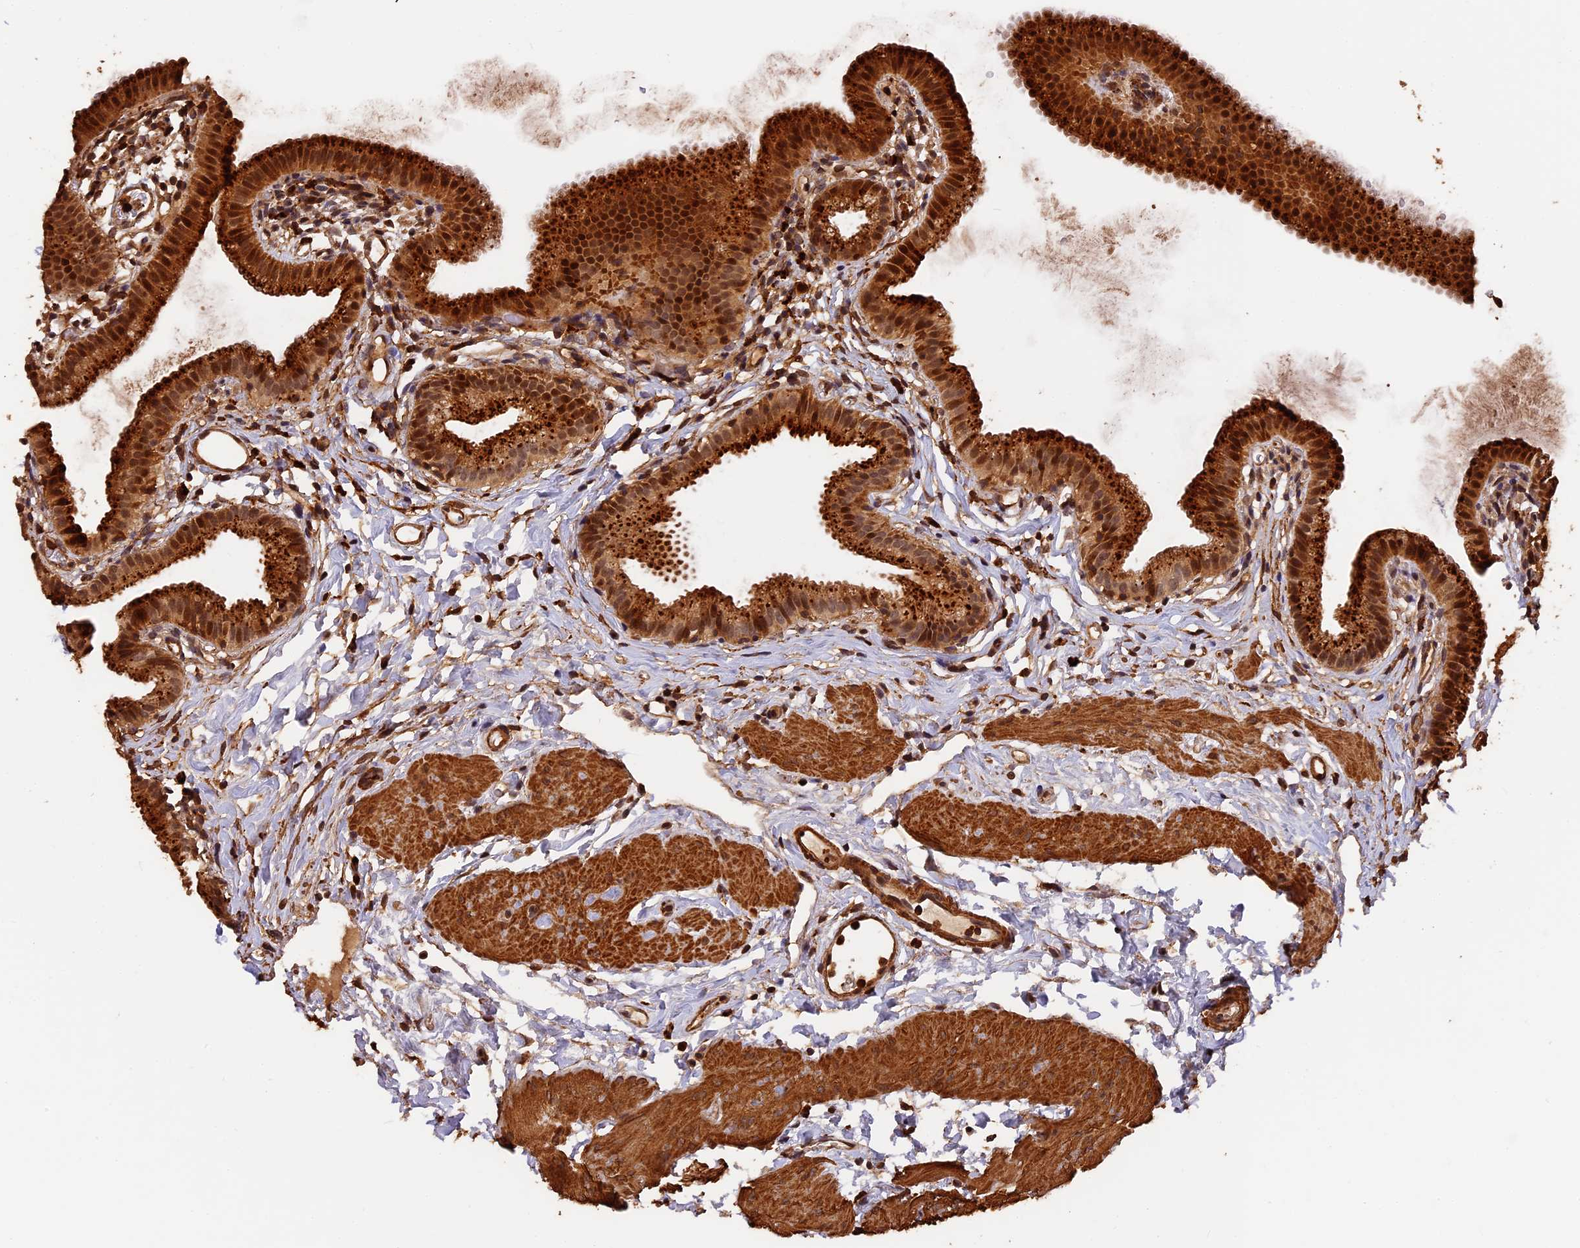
{"staining": {"intensity": "strong", "quantity": ">75%", "location": "cytoplasmic/membranous,nuclear"}, "tissue": "gallbladder", "cell_type": "Glandular cells", "image_type": "normal", "snomed": [{"axis": "morphology", "description": "Normal tissue, NOS"}, {"axis": "topography", "description": "Gallbladder"}], "caption": "Protein expression analysis of benign human gallbladder reveals strong cytoplasmic/membranous,nuclear positivity in approximately >75% of glandular cells.", "gene": "MMP15", "patient": {"sex": "female", "age": 46}}